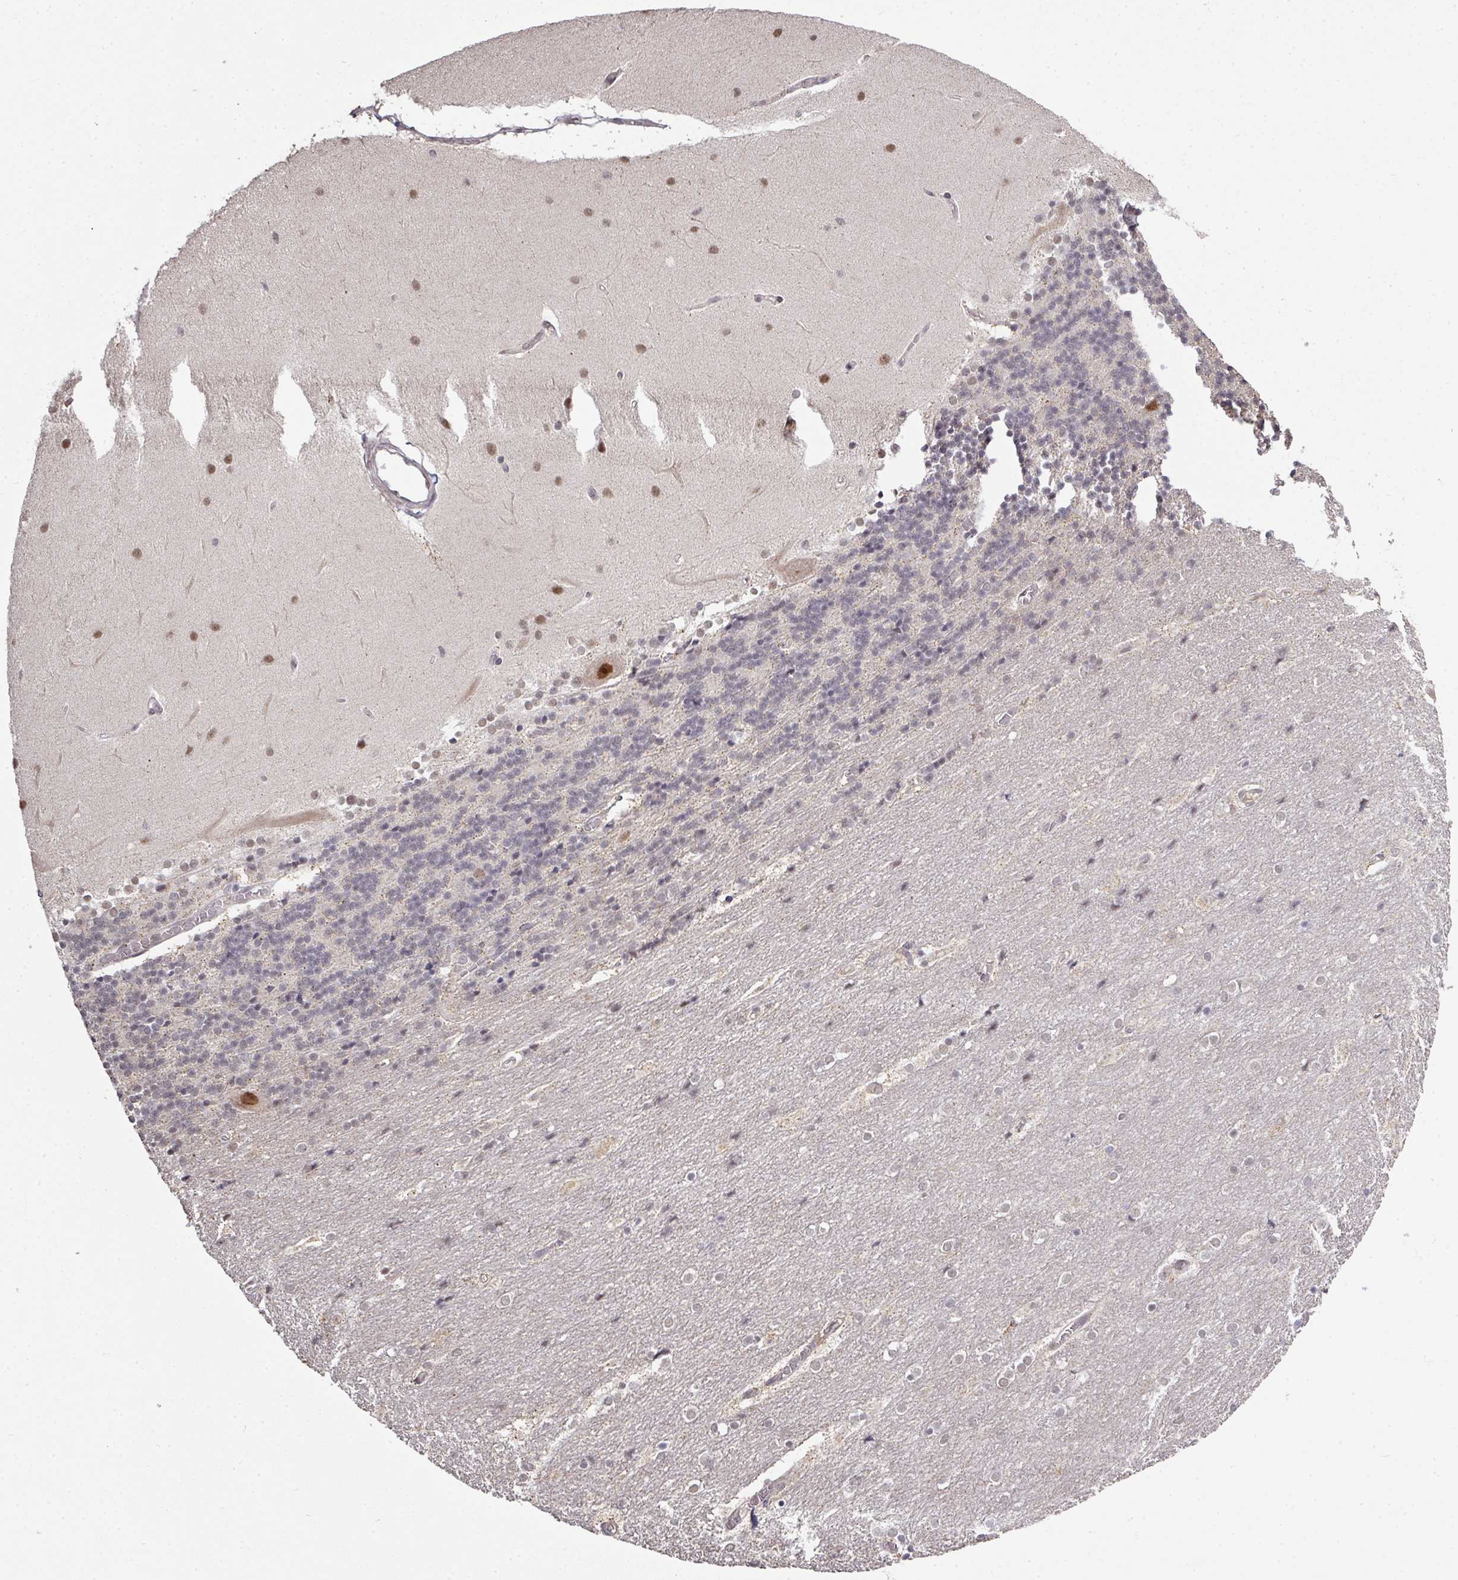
{"staining": {"intensity": "negative", "quantity": "none", "location": "none"}, "tissue": "cerebellum", "cell_type": "Cells in granular layer", "image_type": "normal", "snomed": [{"axis": "morphology", "description": "Normal tissue, NOS"}, {"axis": "topography", "description": "Cerebellum"}], "caption": "IHC image of unremarkable cerebellum stained for a protein (brown), which demonstrates no expression in cells in granular layer. The staining was performed using DAB (3,3'-diaminobenzidine) to visualize the protein expression in brown, while the nuclei were stained in blue with hematoxylin (Magnification: 20x).", "gene": "GTF2H3", "patient": {"sex": "female", "age": 54}}